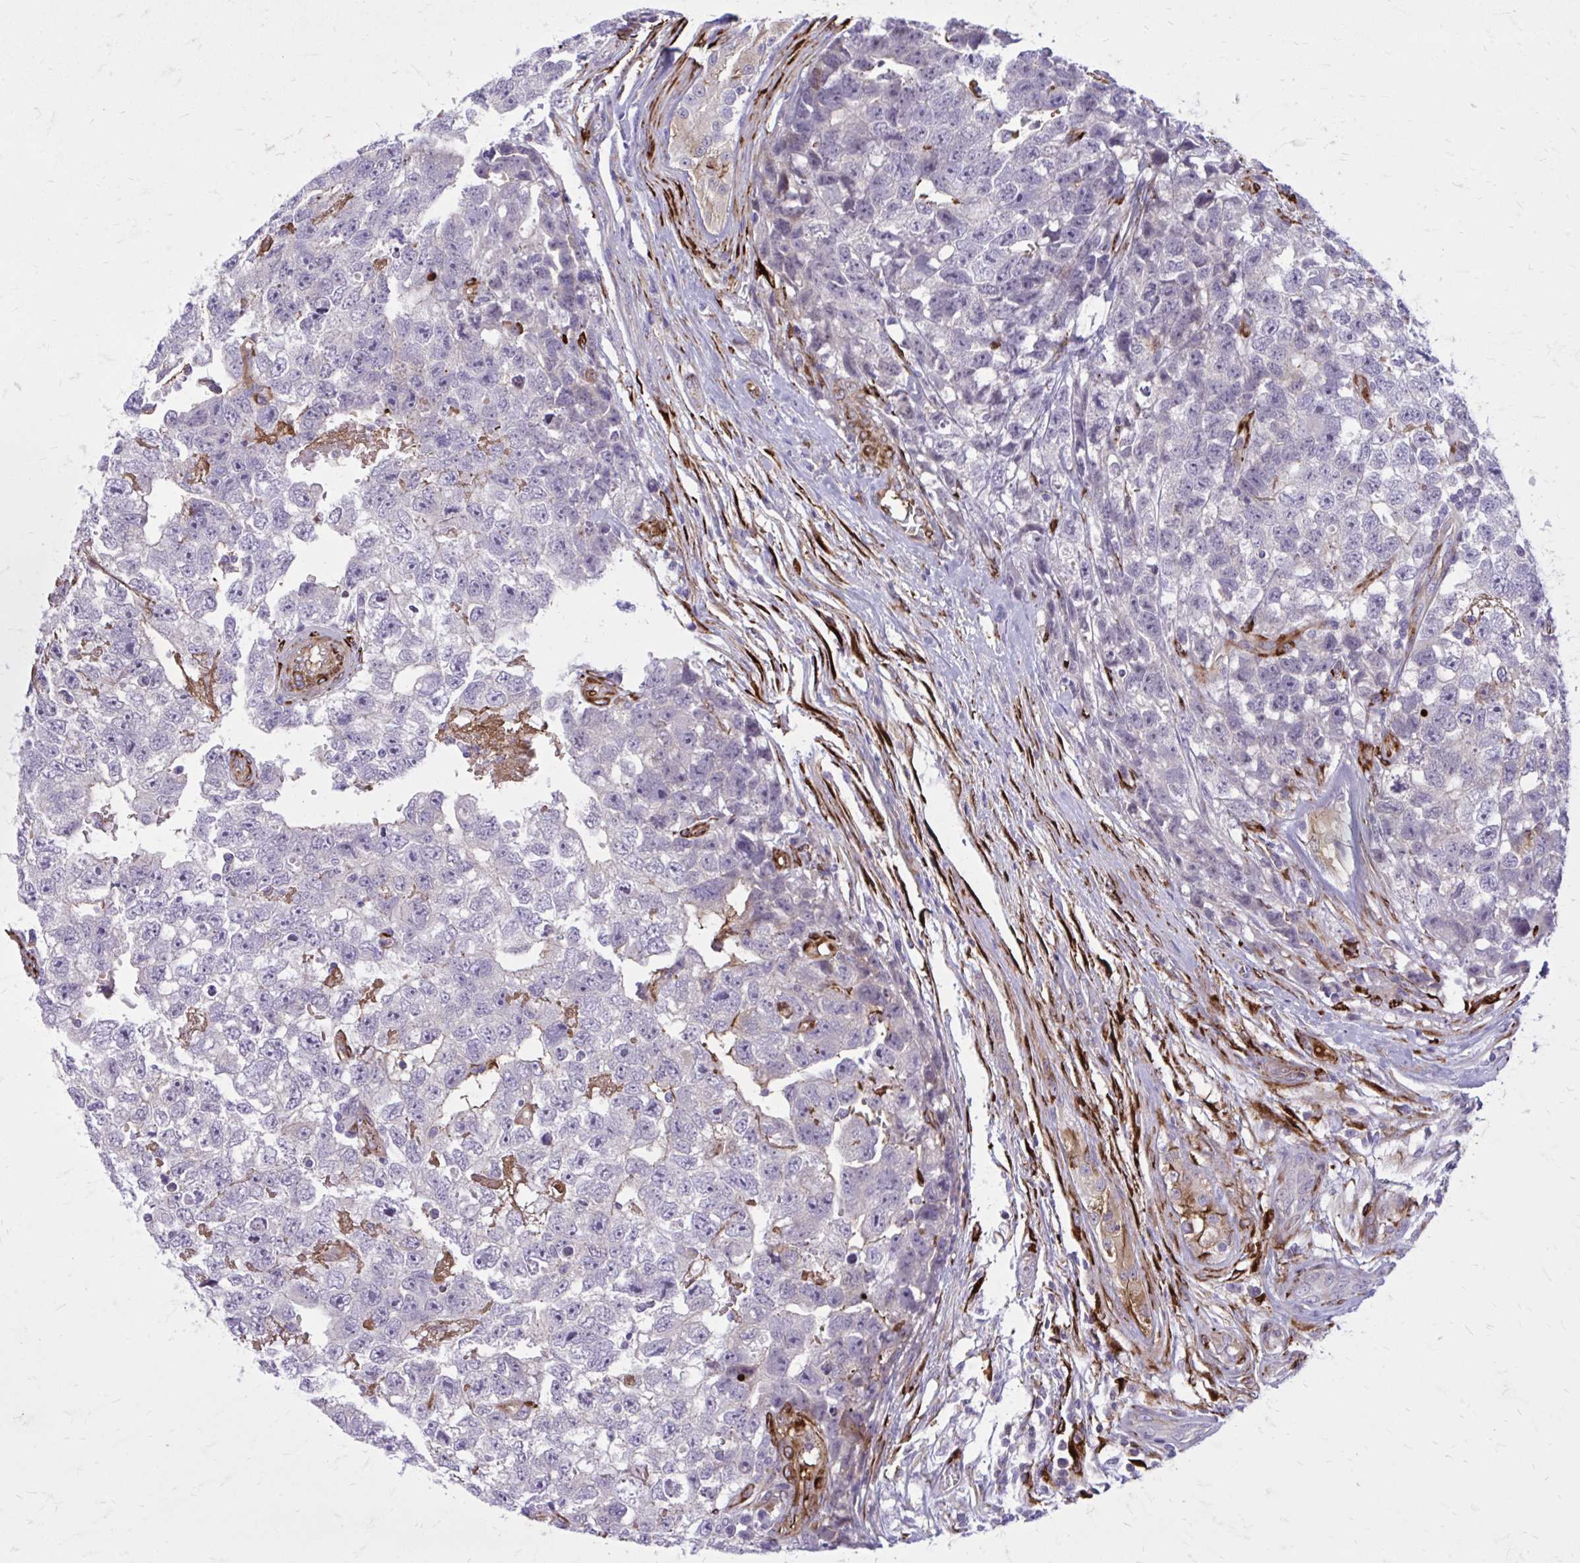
{"staining": {"intensity": "weak", "quantity": "<25%", "location": "cytoplasmic/membranous"}, "tissue": "testis cancer", "cell_type": "Tumor cells", "image_type": "cancer", "snomed": [{"axis": "morphology", "description": "Carcinoma, Embryonal, NOS"}, {"axis": "topography", "description": "Testis"}], "caption": "This is a histopathology image of immunohistochemistry (IHC) staining of testis embryonal carcinoma, which shows no expression in tumor cells.", "gene": "BEND5", "patient": {"sex": "male", "age": 22}}